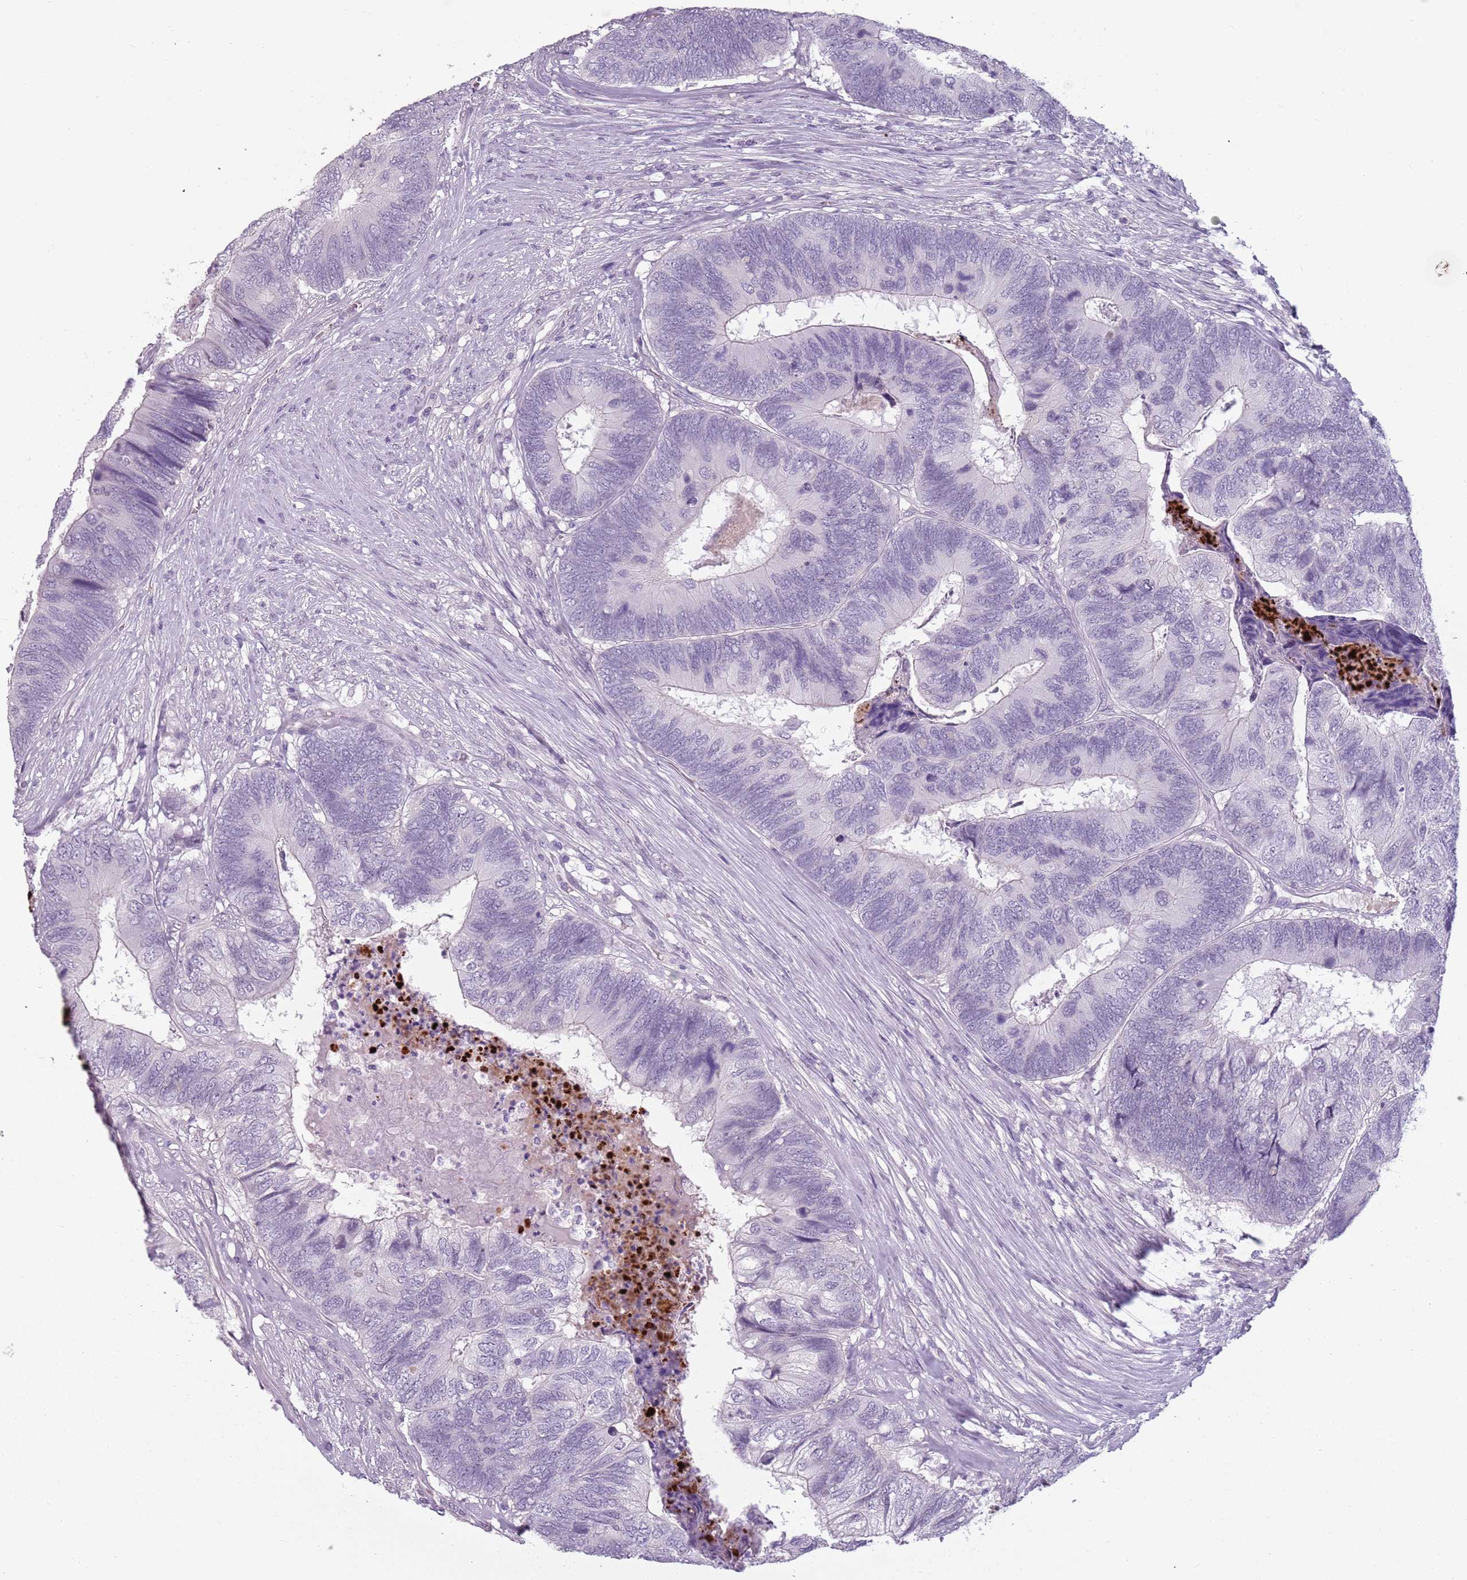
{"staining": {"intensity": "negative", "quantity": "none", "location": "none"}, "tissue": "colorectal cancer", "cell_type": "Tumor cells", "image_type": "cancer", "snomed": [{"axis": "morphology", "description": "Adenocarcinoma, NOS"}, {"axis": "topography", "description": "Colon"}], "caption": "A histopathology image of human adenocarcinoma (colorectal) is negative for staining in tumor cells. The staining is performed using DAB (3,3'-diaminobenzidine) brown chromogen with nuclei counter-stained in using hematoxylin.", "gene": "PIEZO1", "patient": {"sex": "female", "age": 67}}